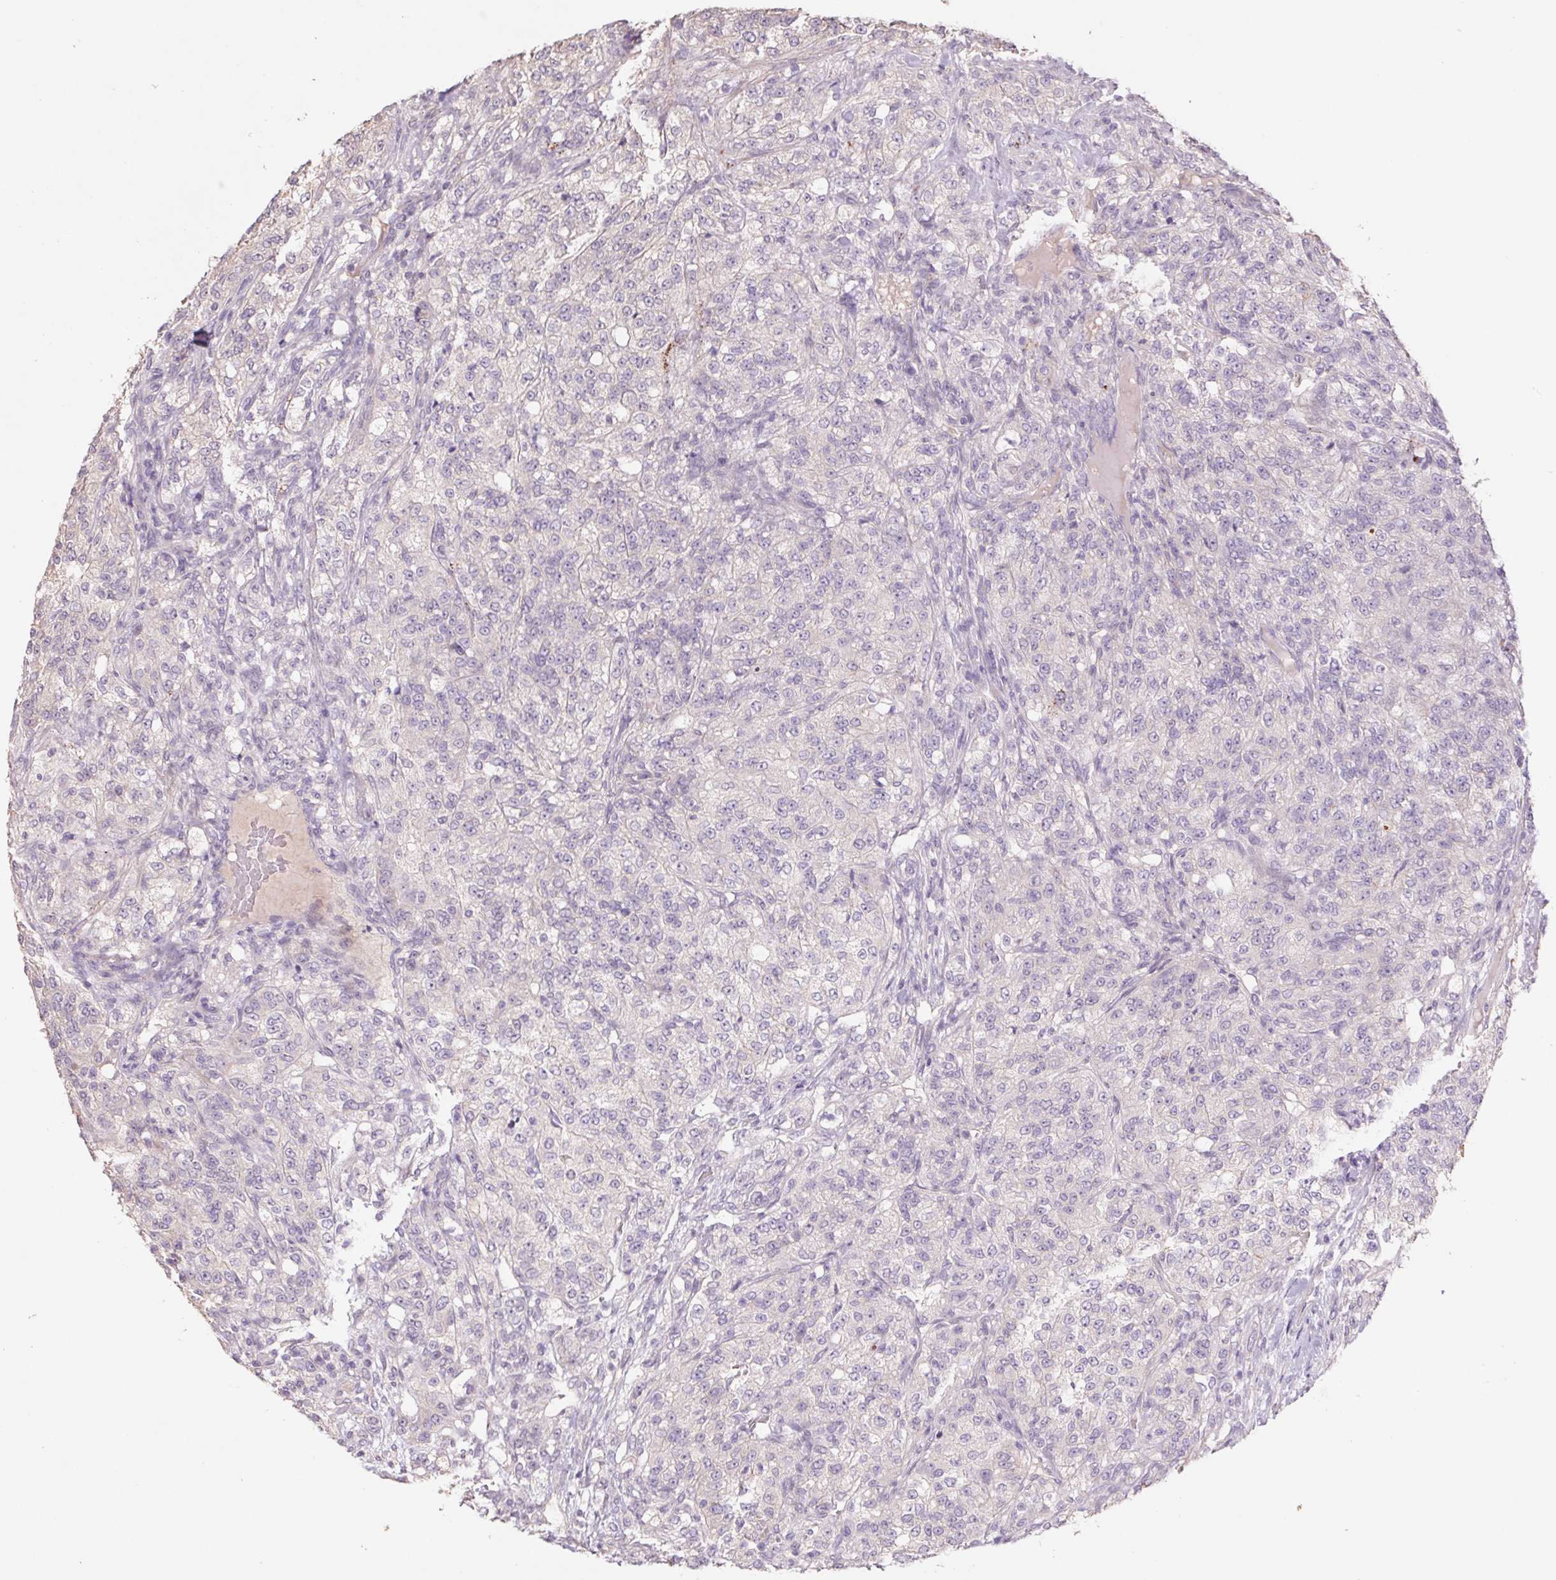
{"staining": {"intensity": "weak", "quantity": "<25%", "location": "cytoplasmic/membranous"}, "tissue": "renal cancer", "cell_type": "Tumor cells", "image_type": "cancer", "snomed": [{"axis": "morphology", "description": "Adenocarcinoma, NOS"}, {"axis": "topography", "description": "Kidney"}], "caption": "High magnification brightfield microscopy of renal adenocarcinoma stained with DAB (3,3'-diaminobenzidine) (brown) and counterstained with hematoxylin (blue): tumor cells show no significant positivity.", "gene": "GRM2", "patient": {"sex": "female", "age": 63}}